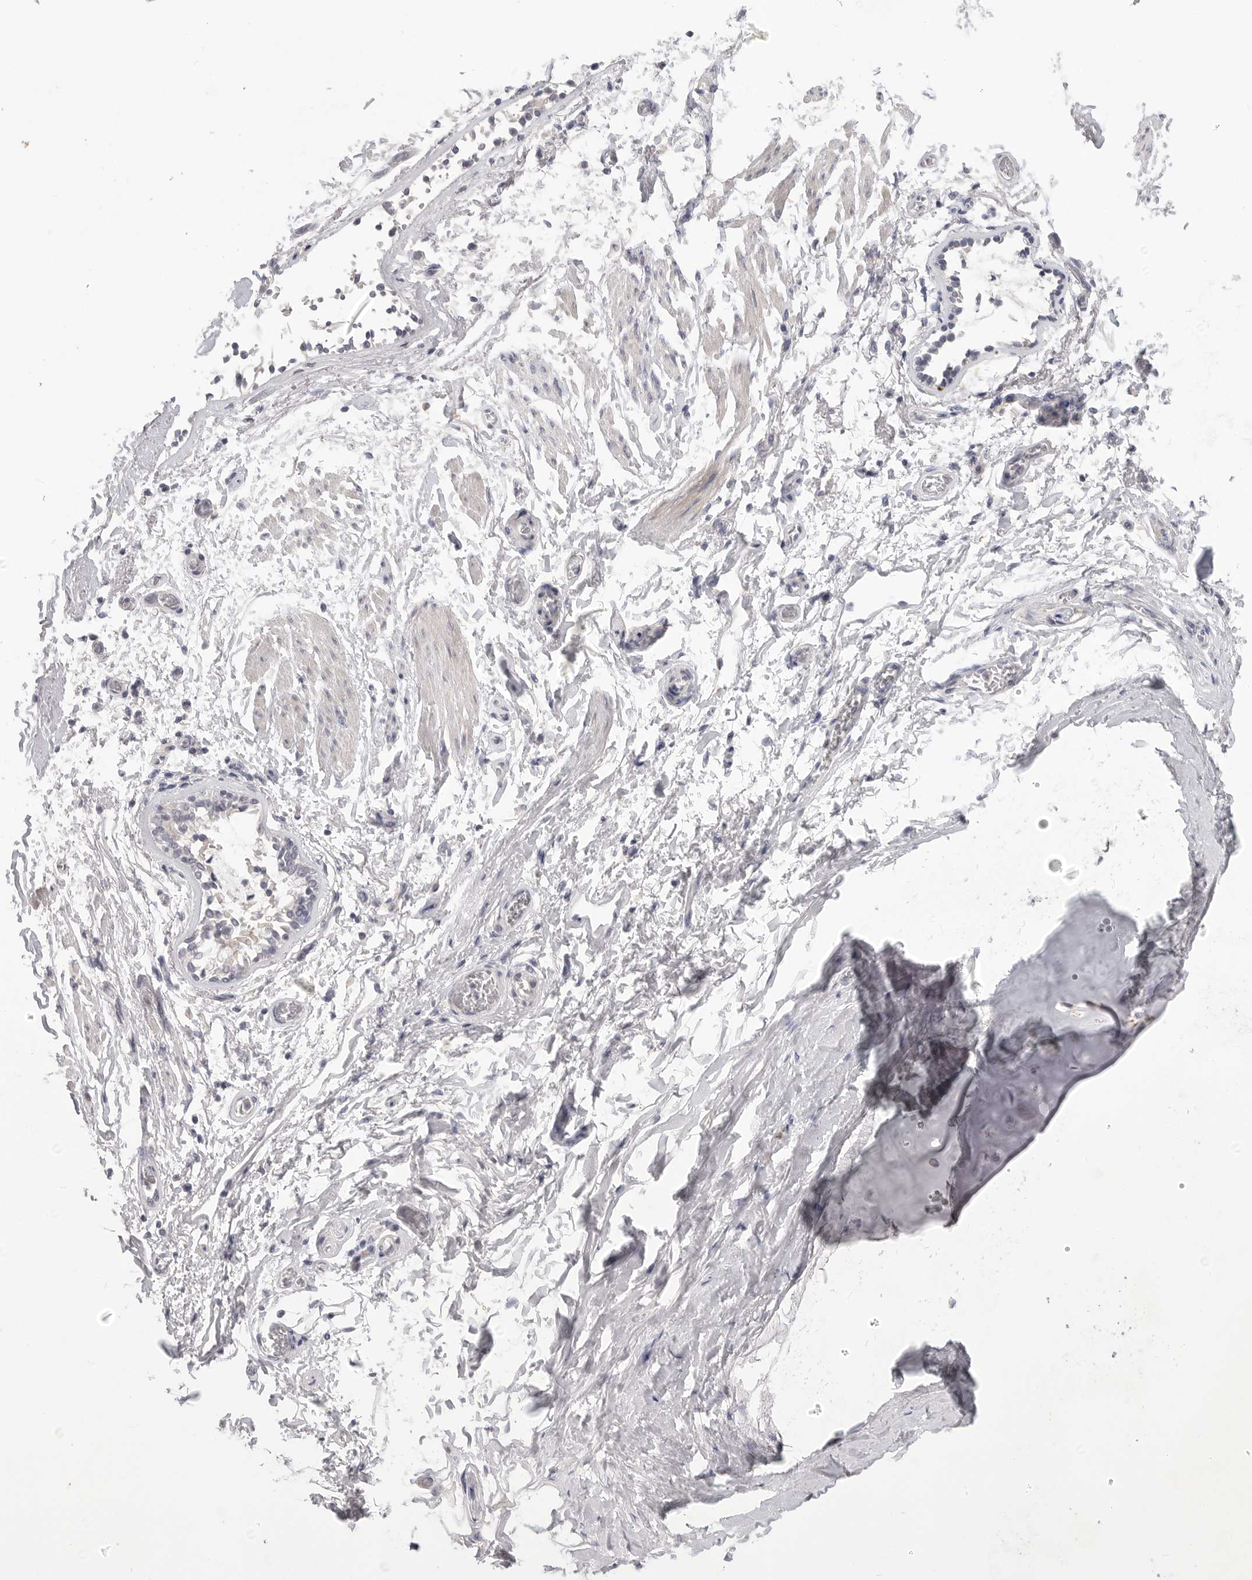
{"staining": {"intensity": "negative", "quantity": "none", "location": "none"}, "tissue": "adipose tissue", "cell_type": "Adipocytes", "image_type": "normal", "snomed": [{"axis": "morphology", "description": "Normal tissue, NOS"}, {"axis": "topography", "description": "Cartilage tissue"}, {"axis": "topography", "description": "Lung"}], "caption": "The photomicrograph demonstrates no staining of adipocytes in unremarkable adipose tissue.", "gene": "FBN2", "patient": {"sex": "female", "age": 77}}